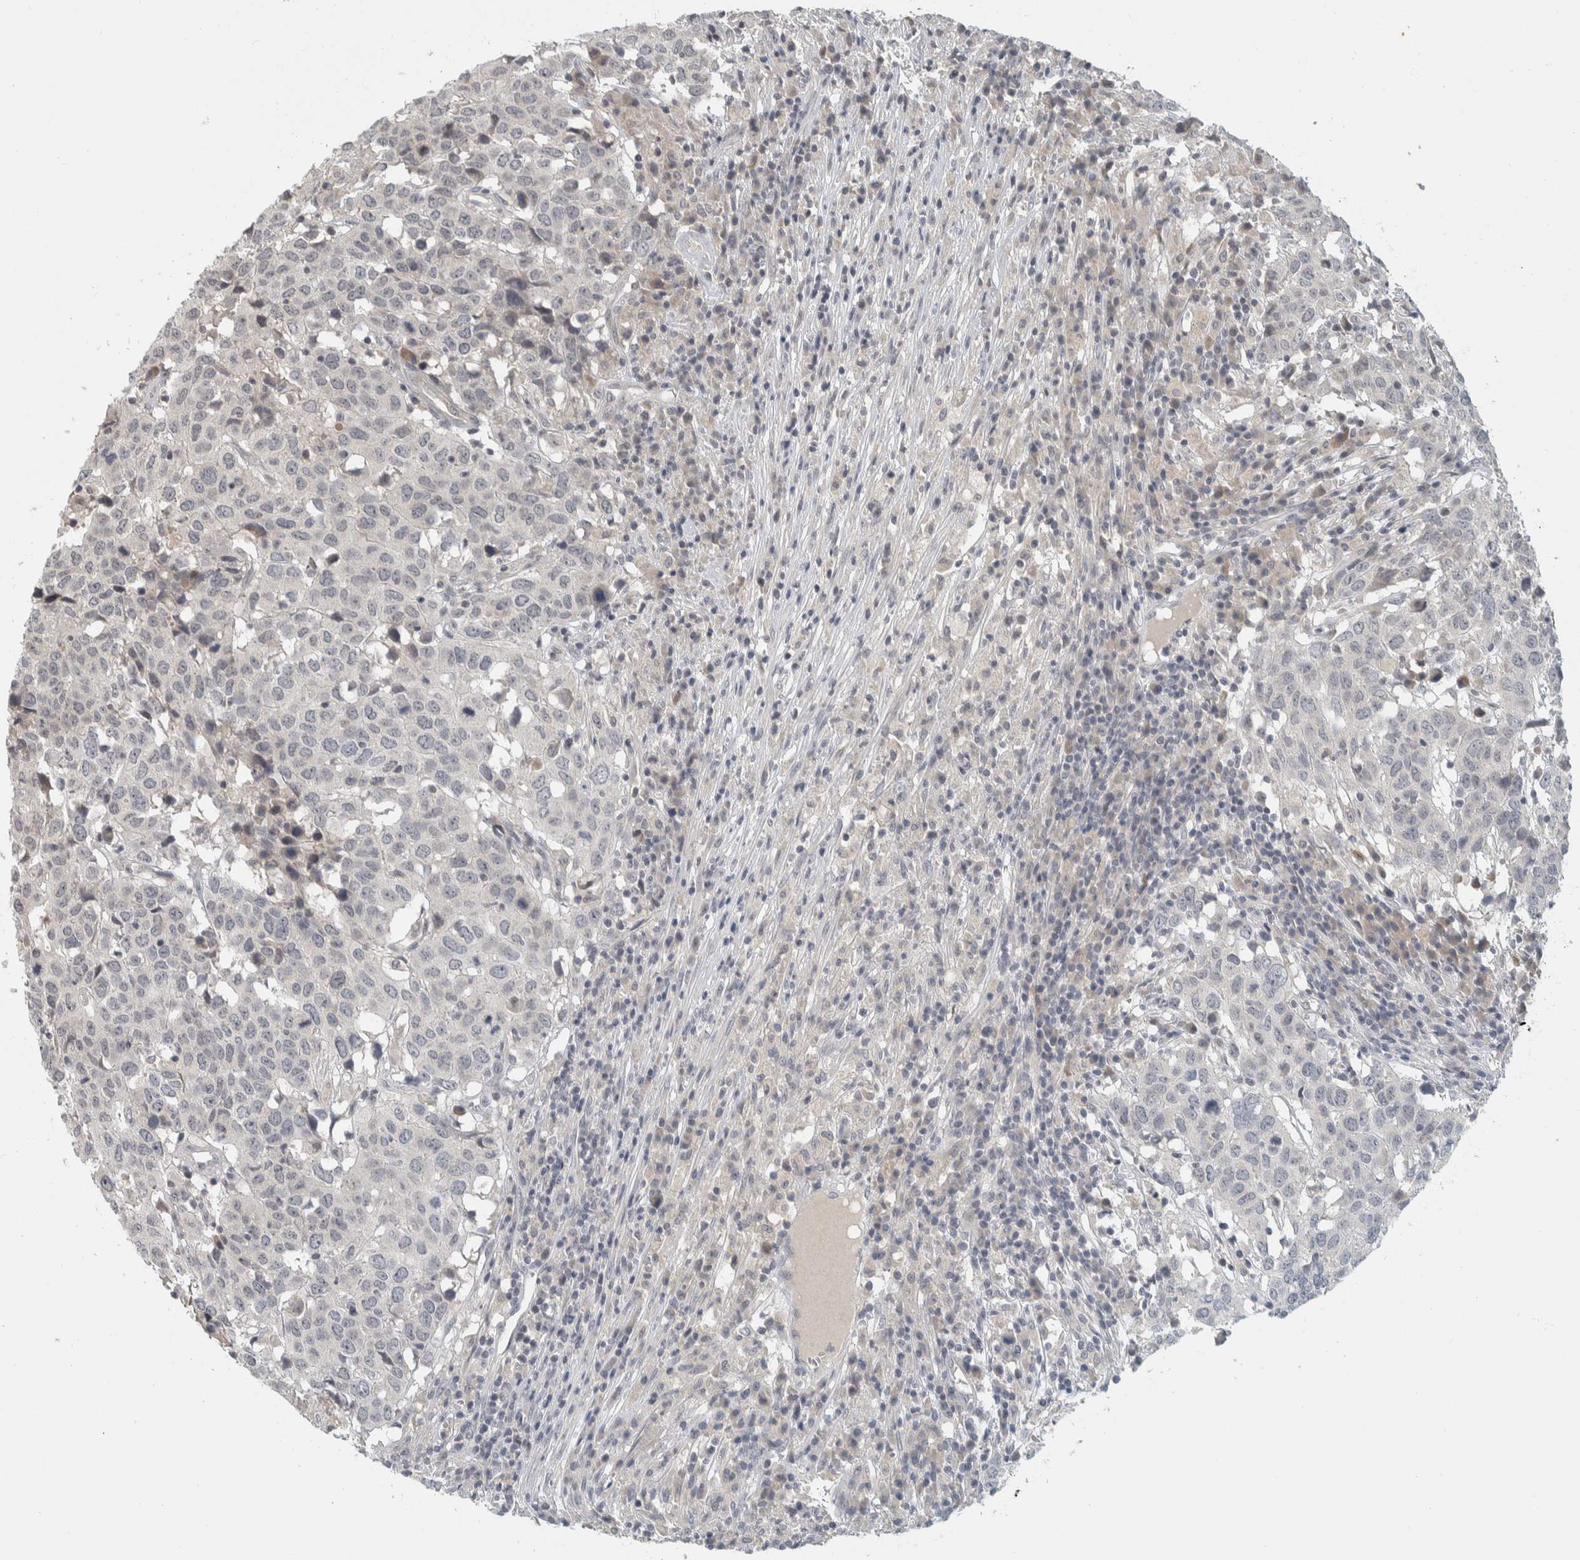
{"staining": {"intensity": "negative", "quantity": "none", "location": "none"}, "tissue": "head and neck cancer", "cell_type": "Tumor cells", "image_type": "cancer", "snomed": [{"axis": "morphology", "description": "Squamous cell carcinoma, NOS"}, {"axis": "topography", "description": "Head-Neck"}], "caption": "IHC histopathology image of neoplastic tissue: human head and neck cancer stained with DAB displays no significant protein expression in tumor cells.", "gene": "AFP", "patient": {"sex": "male", "age": 66}}